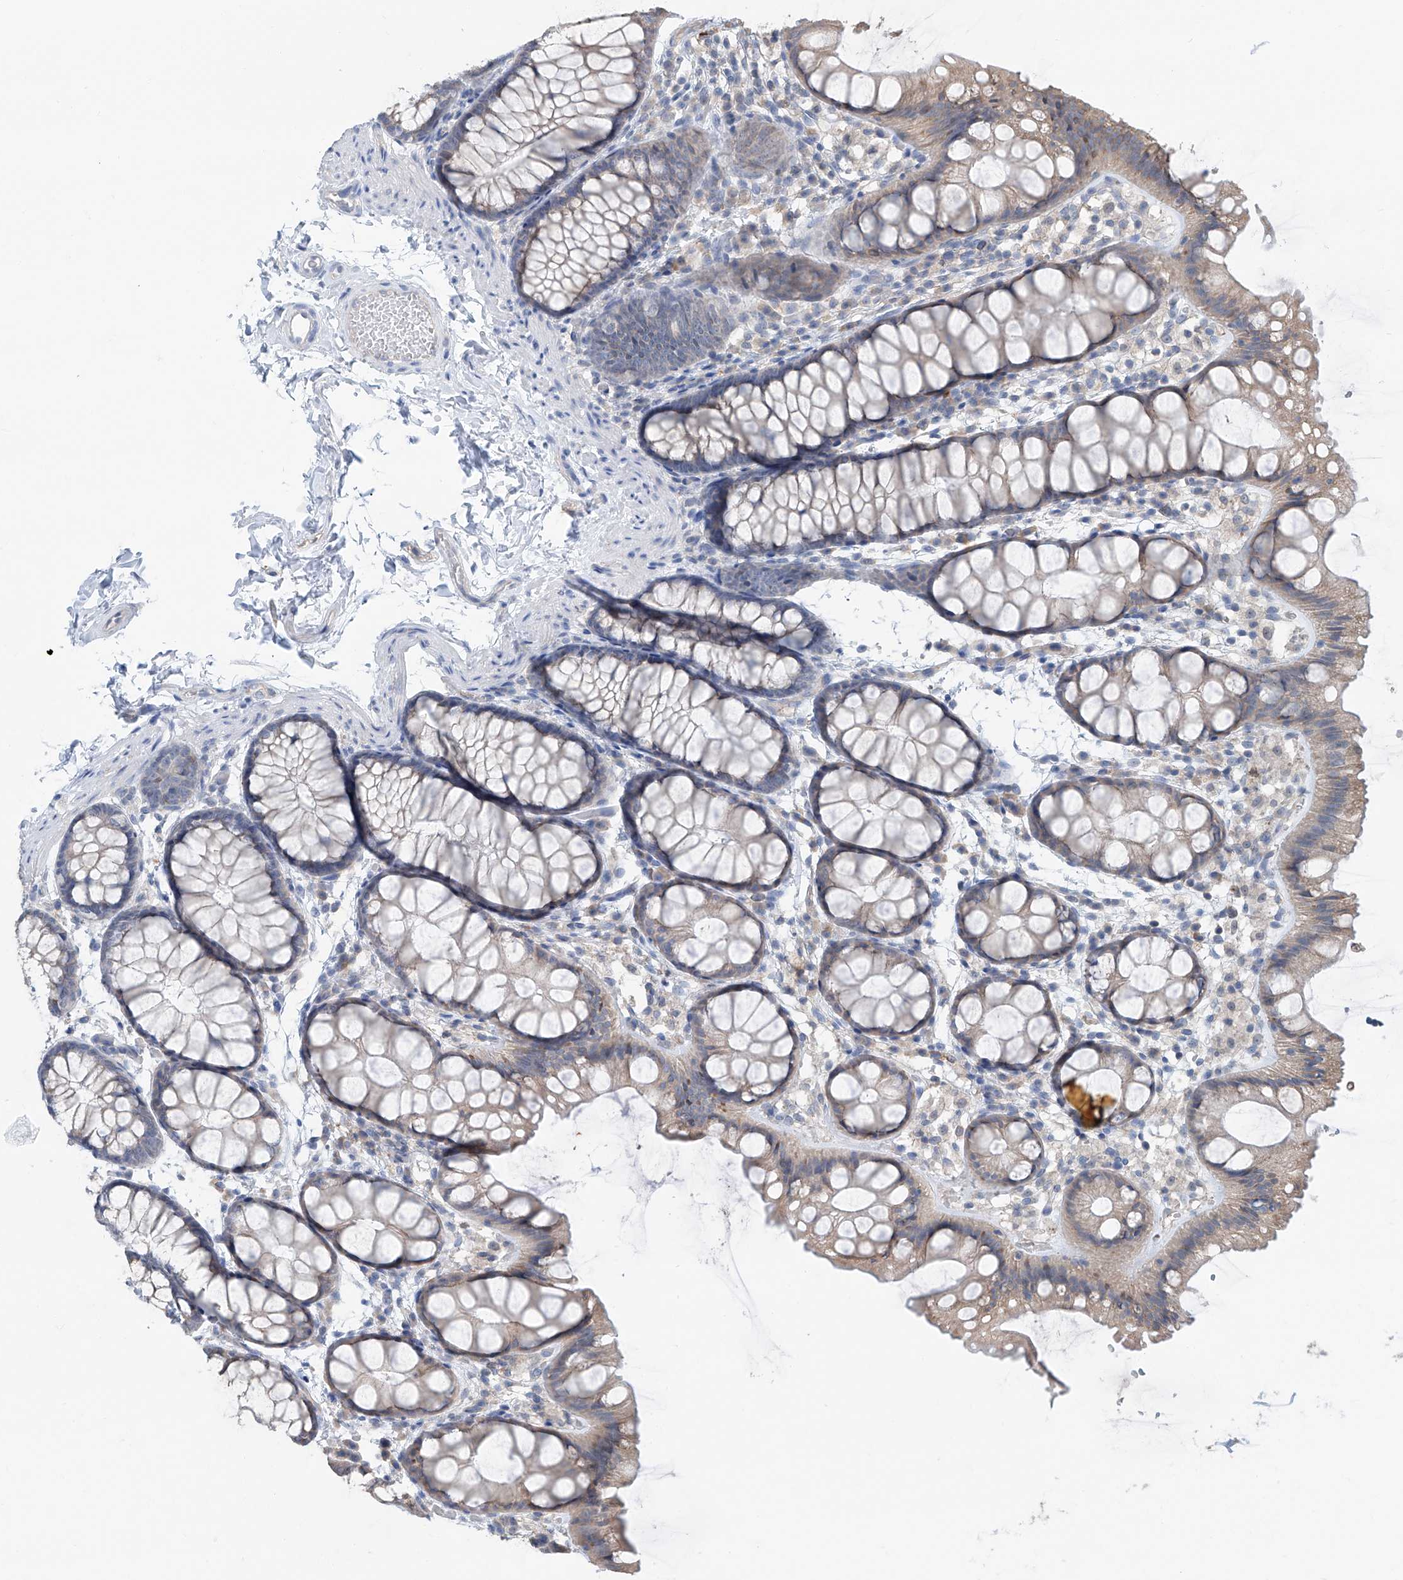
{"staining": {"intensity": "negative", "quantity": "none", "location": "none"}, "tissue": "colon", "cell_type": "Endothelial cells", "image_type": "normal", "snomed": [{"axis": "morphology", "description": "Normal tissue, NOS"}, {"axis": "topography", "description": "Colon"}], "caption": "Colon stained for a protein using IHC displays no expression endothelial cells.", "gene": "KCNK10", "patient": {"sex": "male", "age": 47}}